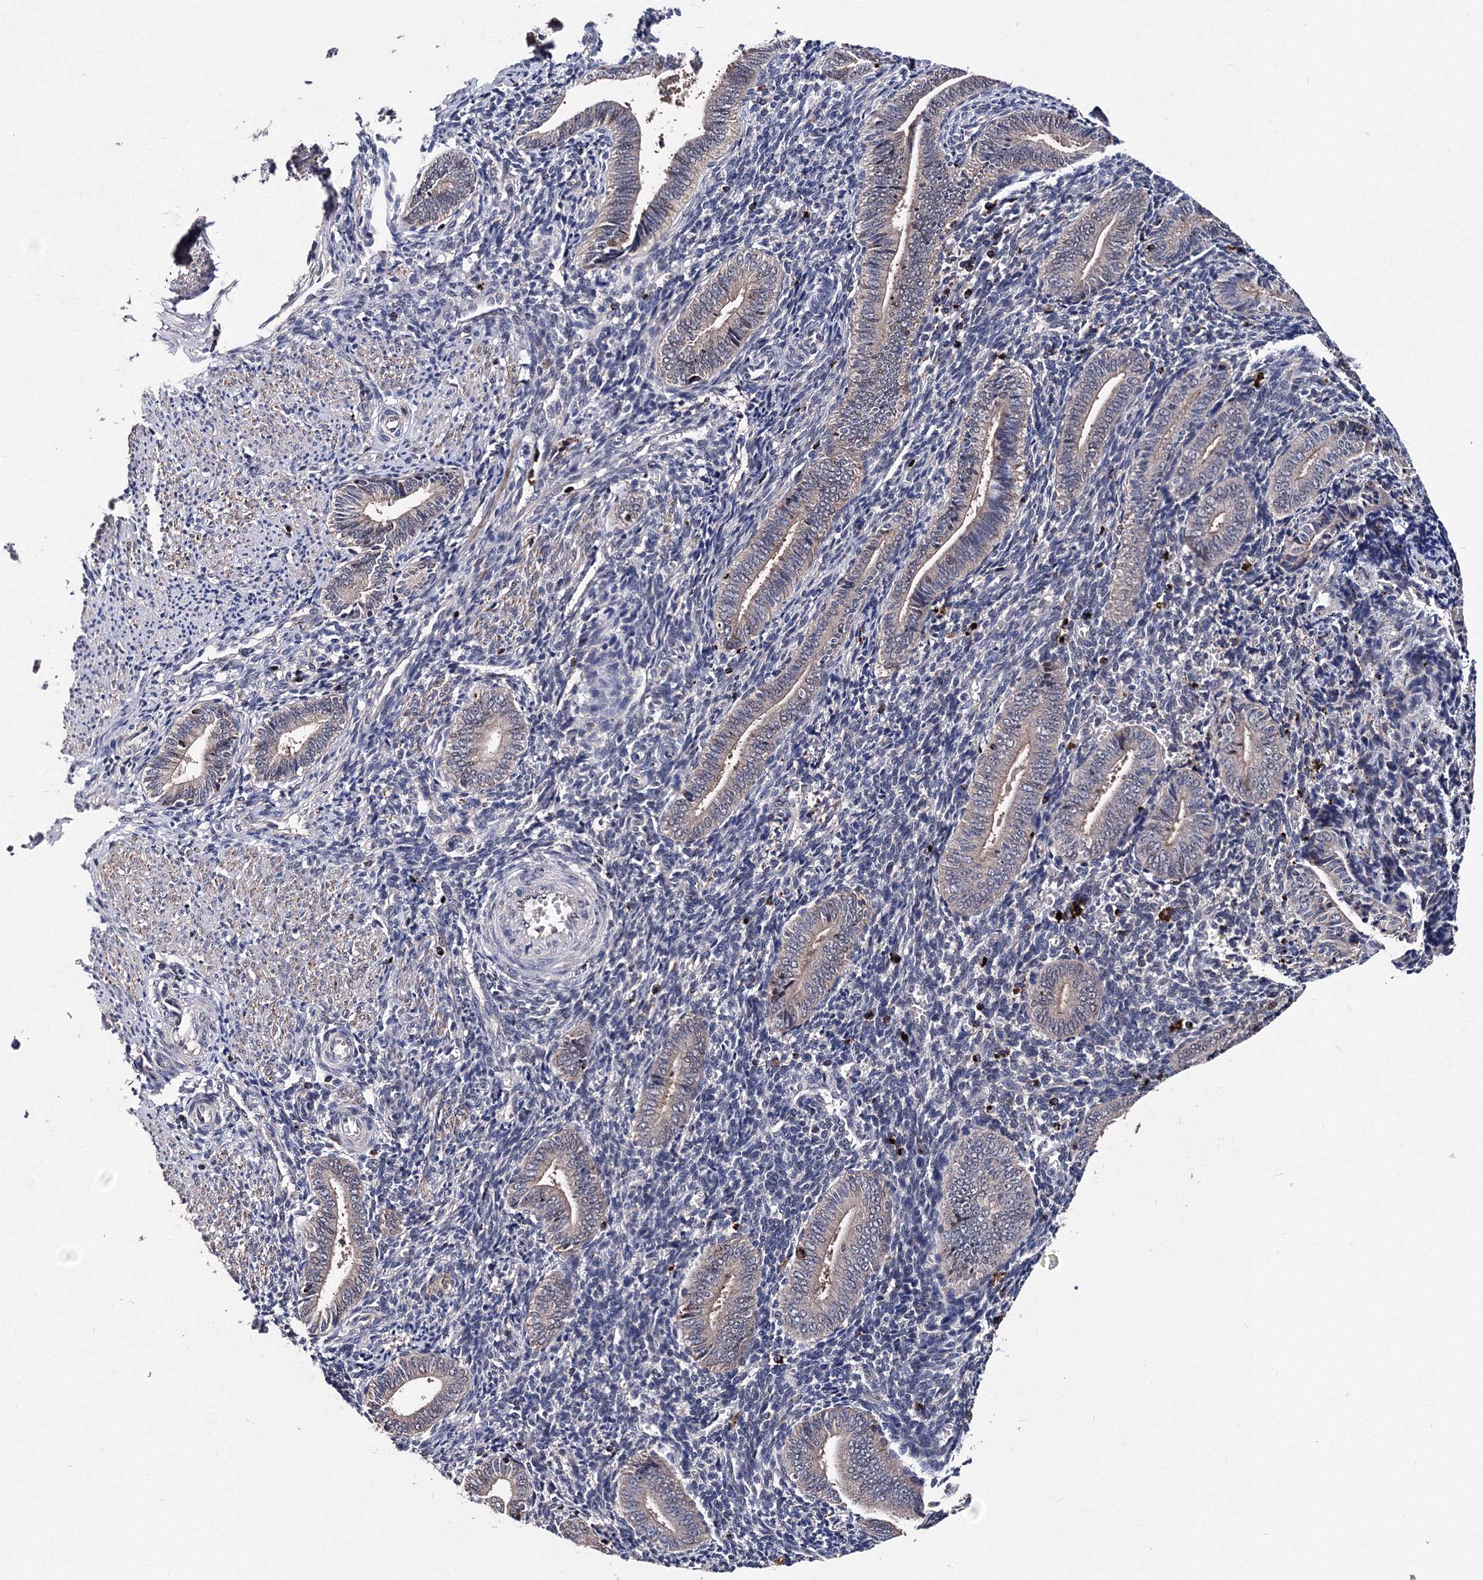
{"staining": {"intensity": "negative", "quantity": "none", "location": "none"}, "tissue": "endometrium", "cell_type": "Cells in endometrial stroma", "image_type": "normal", "snomed": [{"axis": "morphology", "description": "Normal tissue, NOS"}, {"axis": "topography", "description": "Uterus"}, {"axis": "topography", "description": "Endometrium"}], "caption": "DAB immunohistochemical staining of benign endometrium displays no significant staining in cells in endometrial stroma. (DAB immunohistochemistry (IHC), high magnification).", "gene": "PHYKPL", "patient": {"sex": "female", "age": 33}}